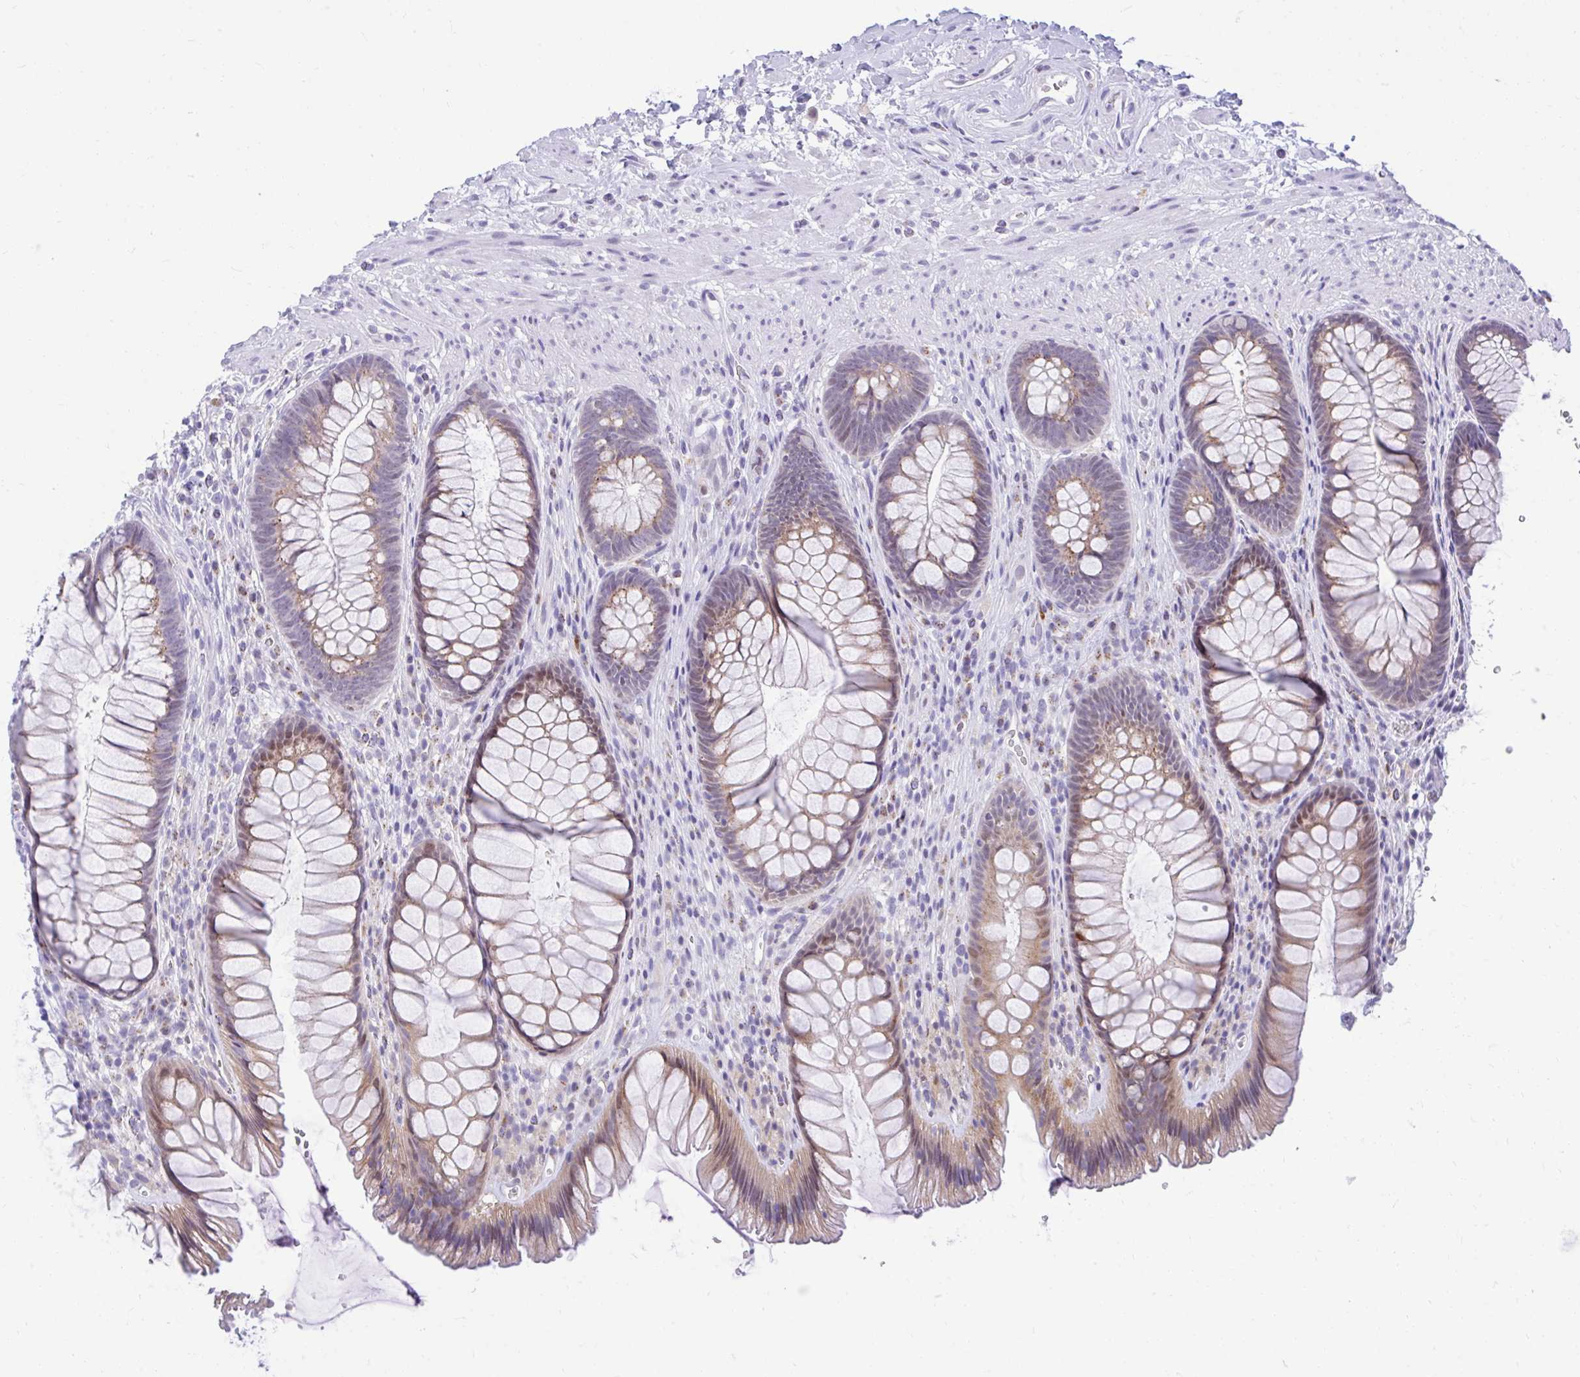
{"staining": {"intensity": "moderate", "quantity": "25%-75%", "location": "cytoplasmic/membranous"}, "tissue": "rectum", "cell_type": "Glandular cells", "image_type": "normal", "snomed": [{"axis": "morphology", "description": "Normal tissue, NOS"}, {"axis": "topography", "description": "Rectum"}], "caption": "The immunohistochemical stain shows moderate cytoplasmic/membranous staining in glandular cells of normal rectum. The staining was performed using DAB, with brown indicating positive protein expression. Nuclei are stained blue with hematoxylin.", "gene": "GLB1L2", "patient": {"sex": "male", "age": 53}}